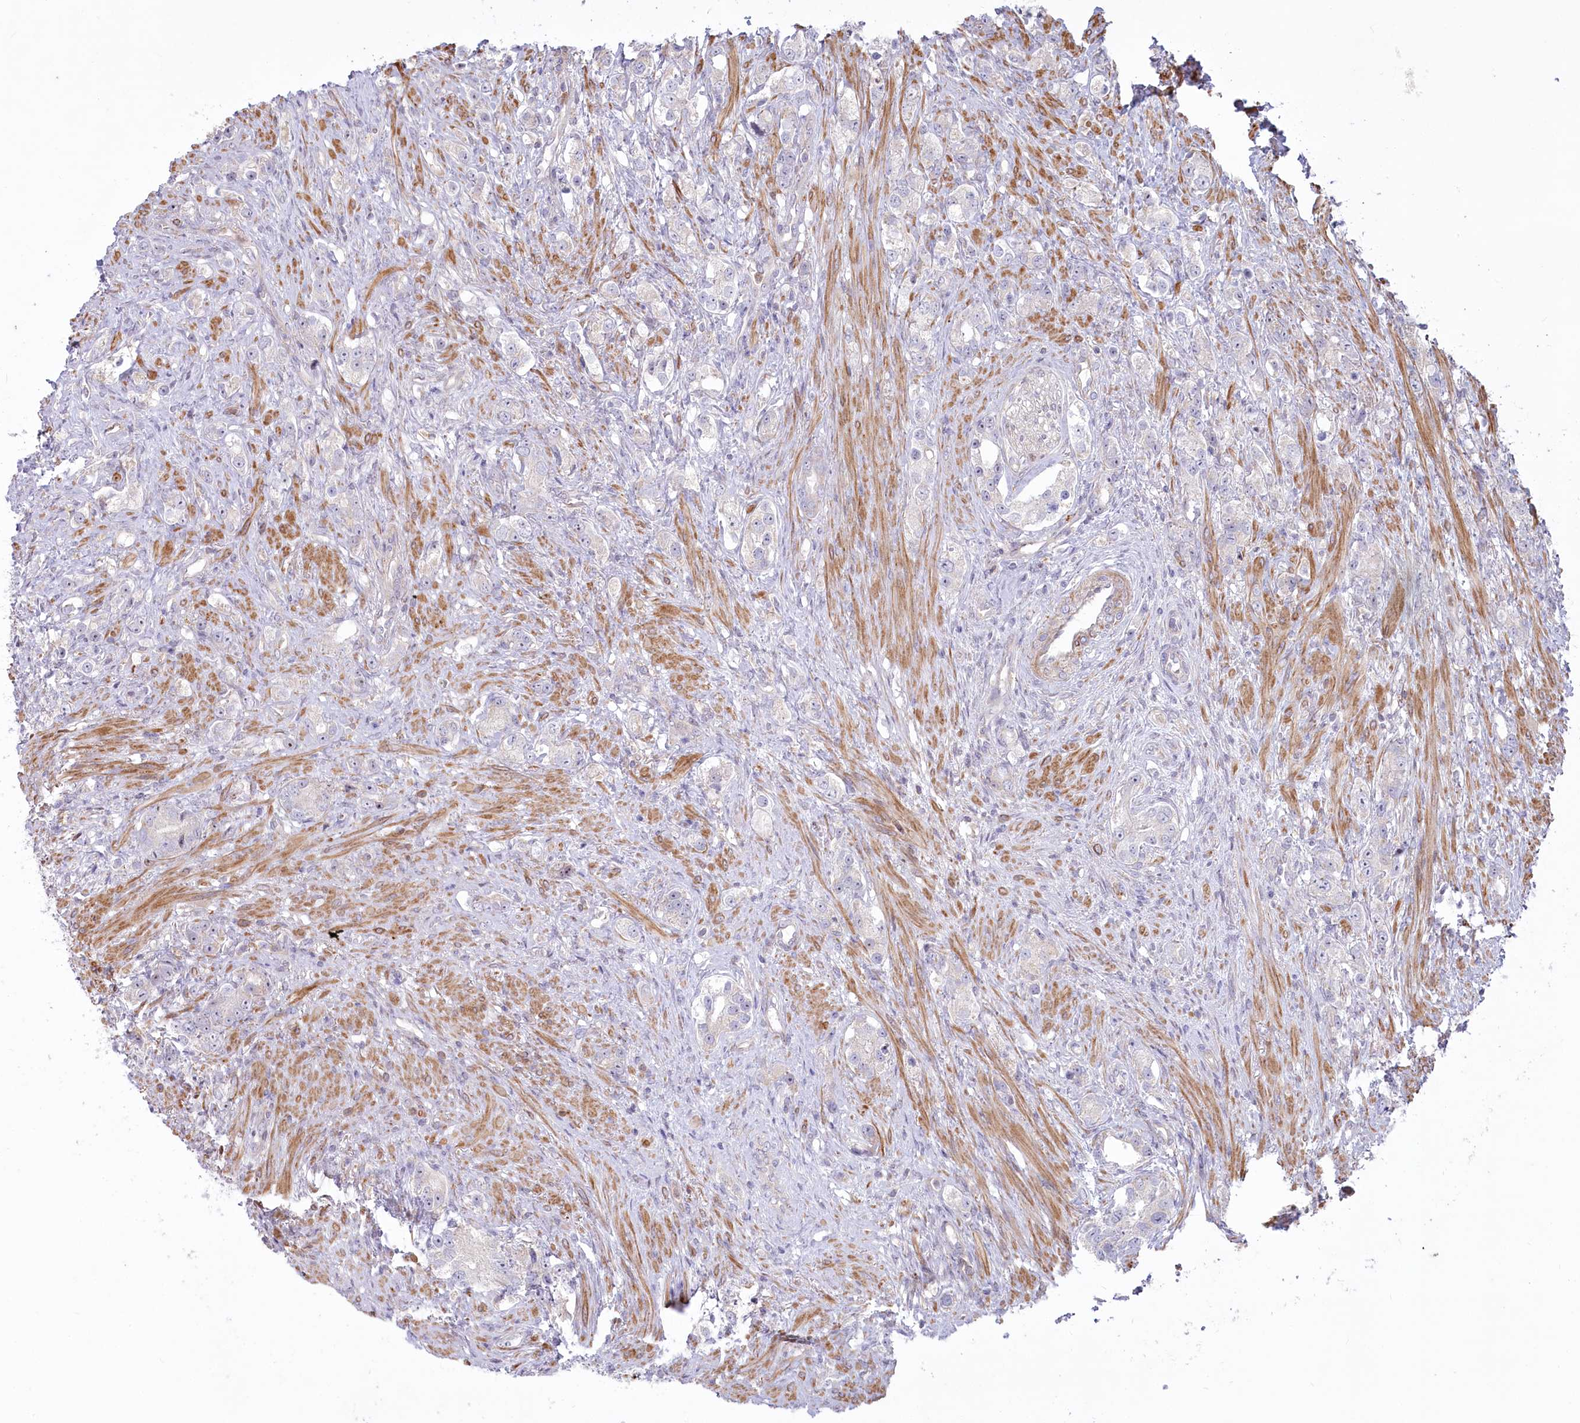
{"staining": {"intensity": "negative", "quantity": "none", "location": "none"}, "tissue": "prostate cancer", "cell_type": "Tumor cells", "image_type": "cancer", "snomed": [{"axis": "morphology", "description": "Adenocarcinoma, High grade"}, {"axis": "topography", "description": "Prostate"}], "caption": "Immunohistochemistry histopathology image of prostate cancer stained for a protein (brown), which demonstrates no staining in tumor cells.", "gene": "MTG1", "patient": {"sex": "male", "age": 63}}